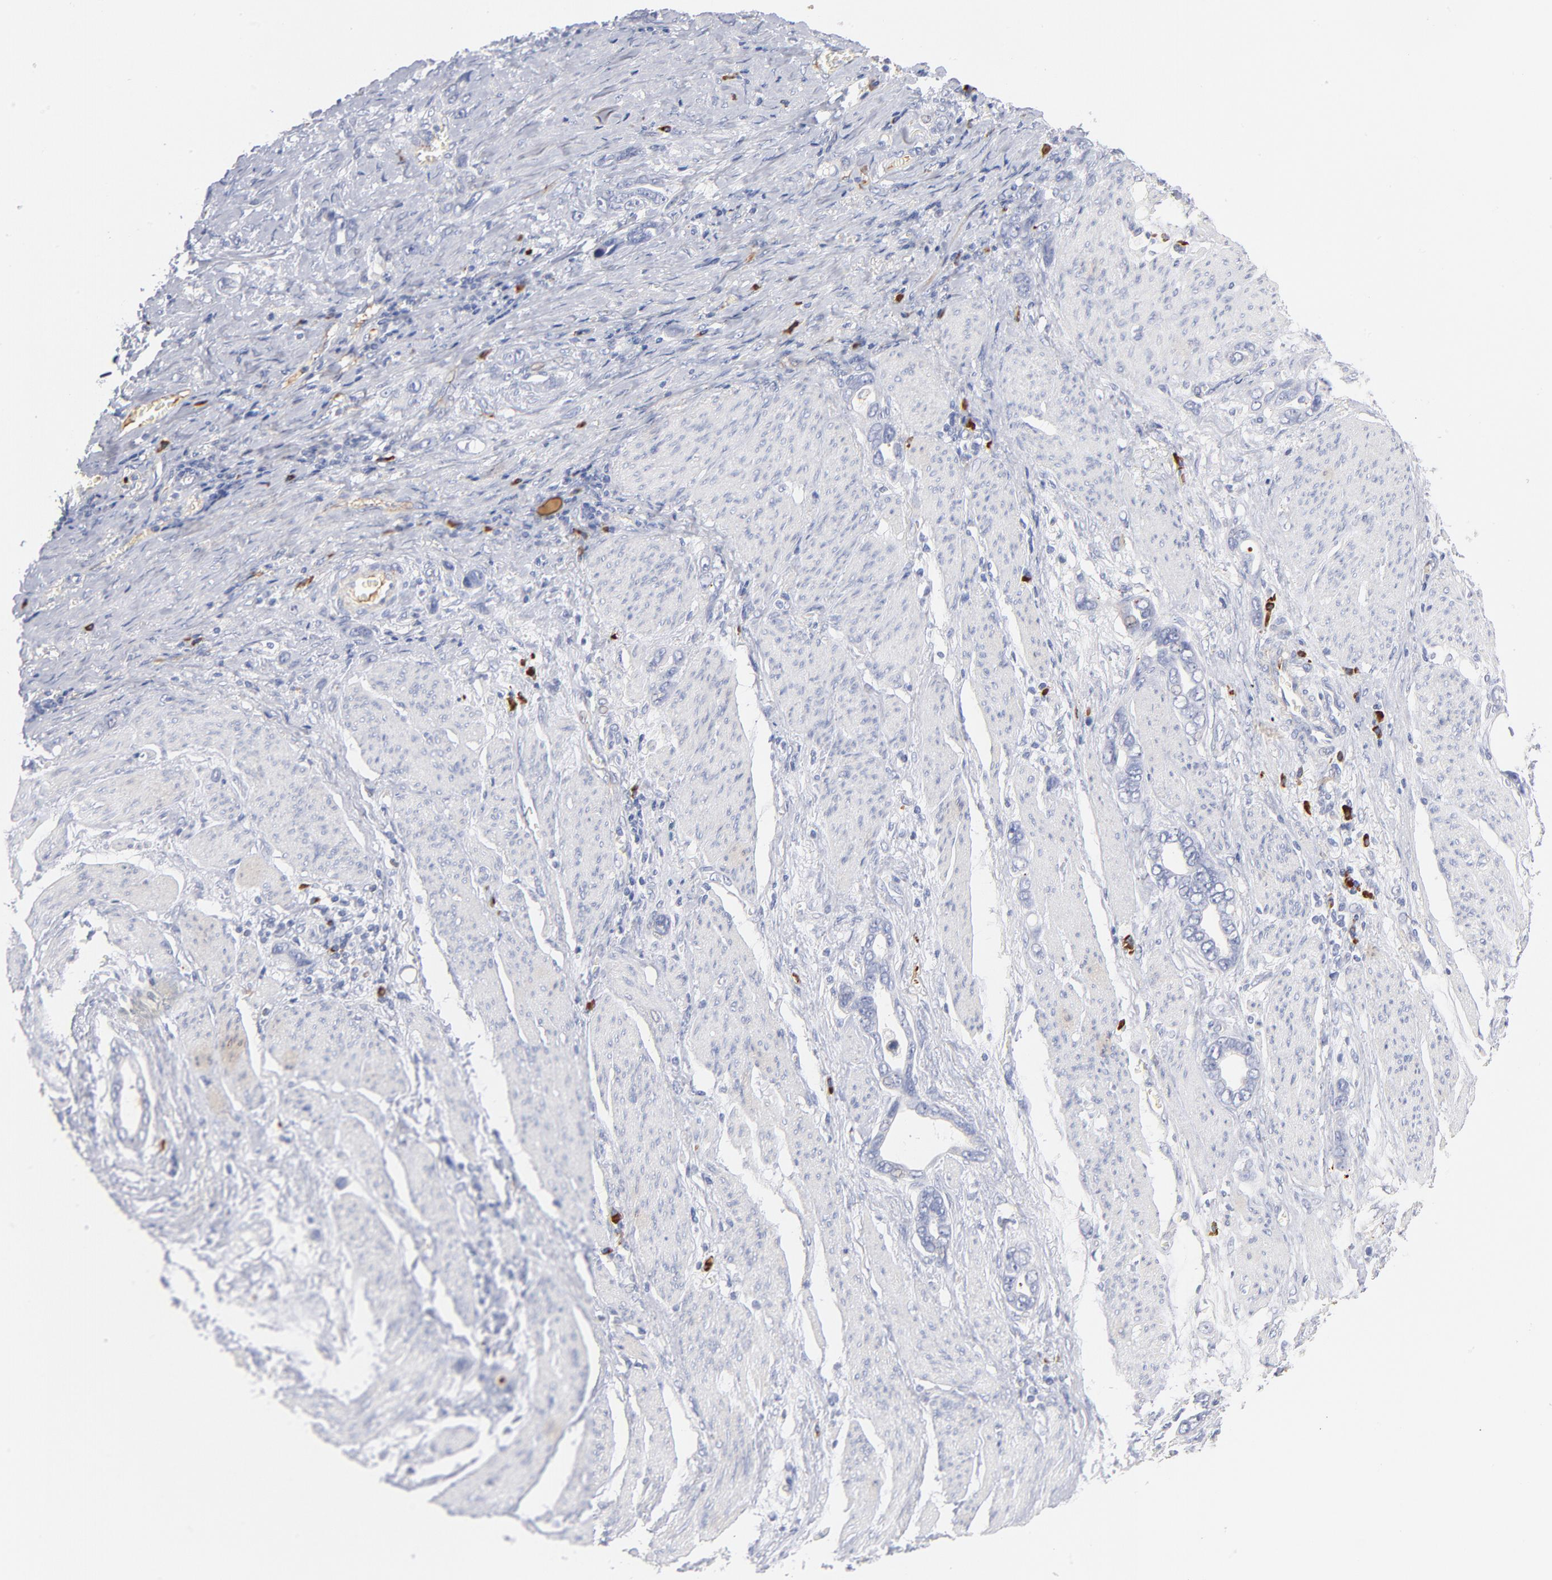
{"staining": {"intensity": "negative", "quantity": "none", "location": "none"}, "tissue": "stomach cancer", "cell_type": "Tumor cells", "image_type": "cancer", "snomed": [{"axis": "morphology", "description": "Adenocarcinoma, NOS"}, {"axis": "topography", "description": "Stomach"}], "caption": "Immunohistochemistry (IHC) histopathology image of stomach cancer stained for a protein (brown), which exhibits no positivity in tumor cells.", "gene": "PLAT", "patient": {"sex": "male", "age": 78}}